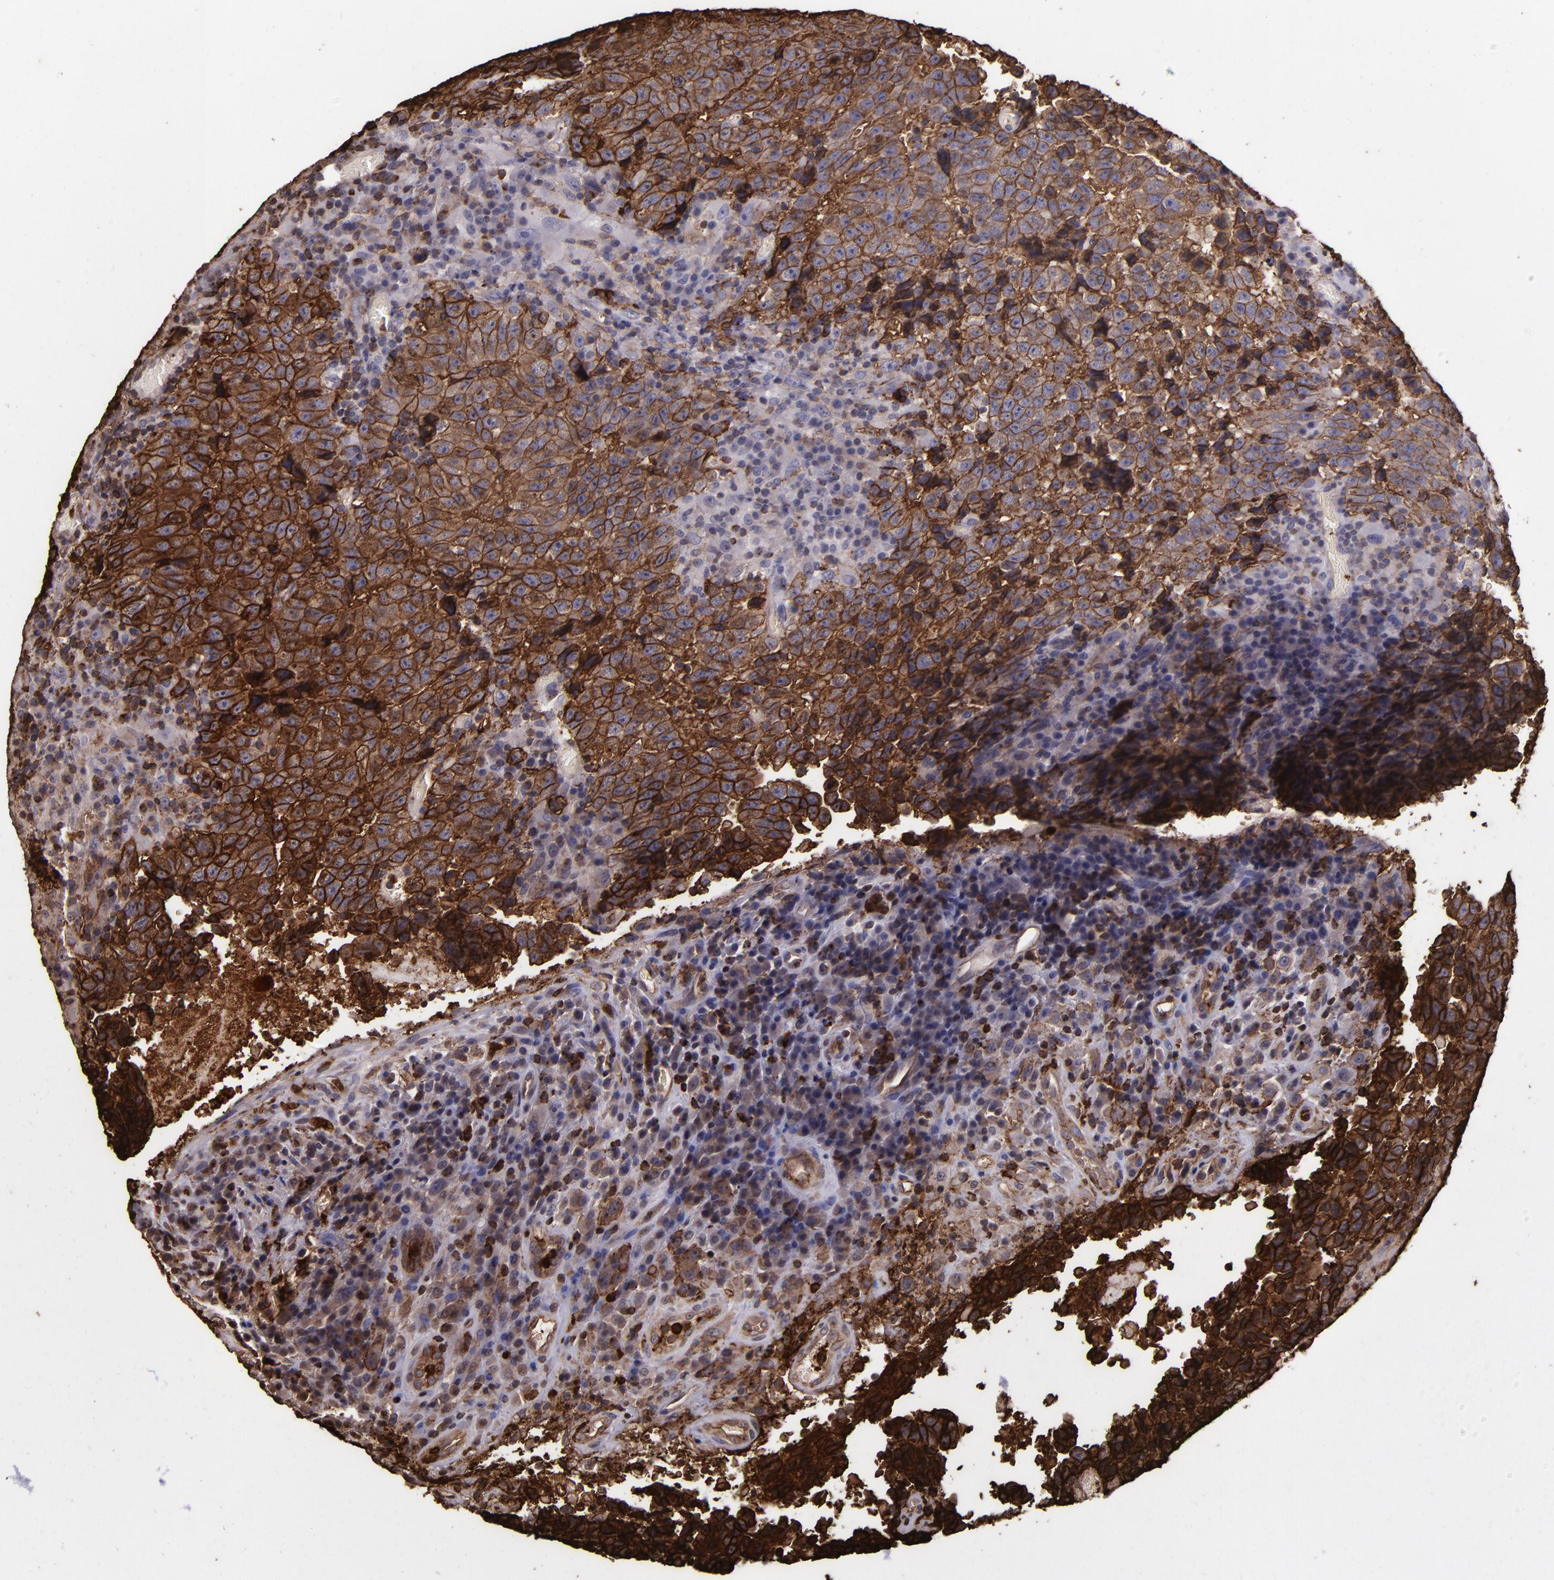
{"staining": {"intensity": "strong", "quantity": ">75%", "location": "cytoplasmic/membranous"}, "tissue": "testis cancer", "cell_type": "Tumor cells", "image_type": "cancer", "snomed": [{"axis": "morphology", "description": "Necrosis, NOS"}, {"axis": "morphology", "description": "Carcinoma, Embryonal, NOS"}, {"axis": "topography", "description": "Testis"}], "caption": "The immunohistochemical stain labels strong cytoplasmic/membranous expression in tumor cells of testis embryonal carcinoma tissue.", "gene": "SLC2A3", "patient": {"sex": "male", "age": 19}}